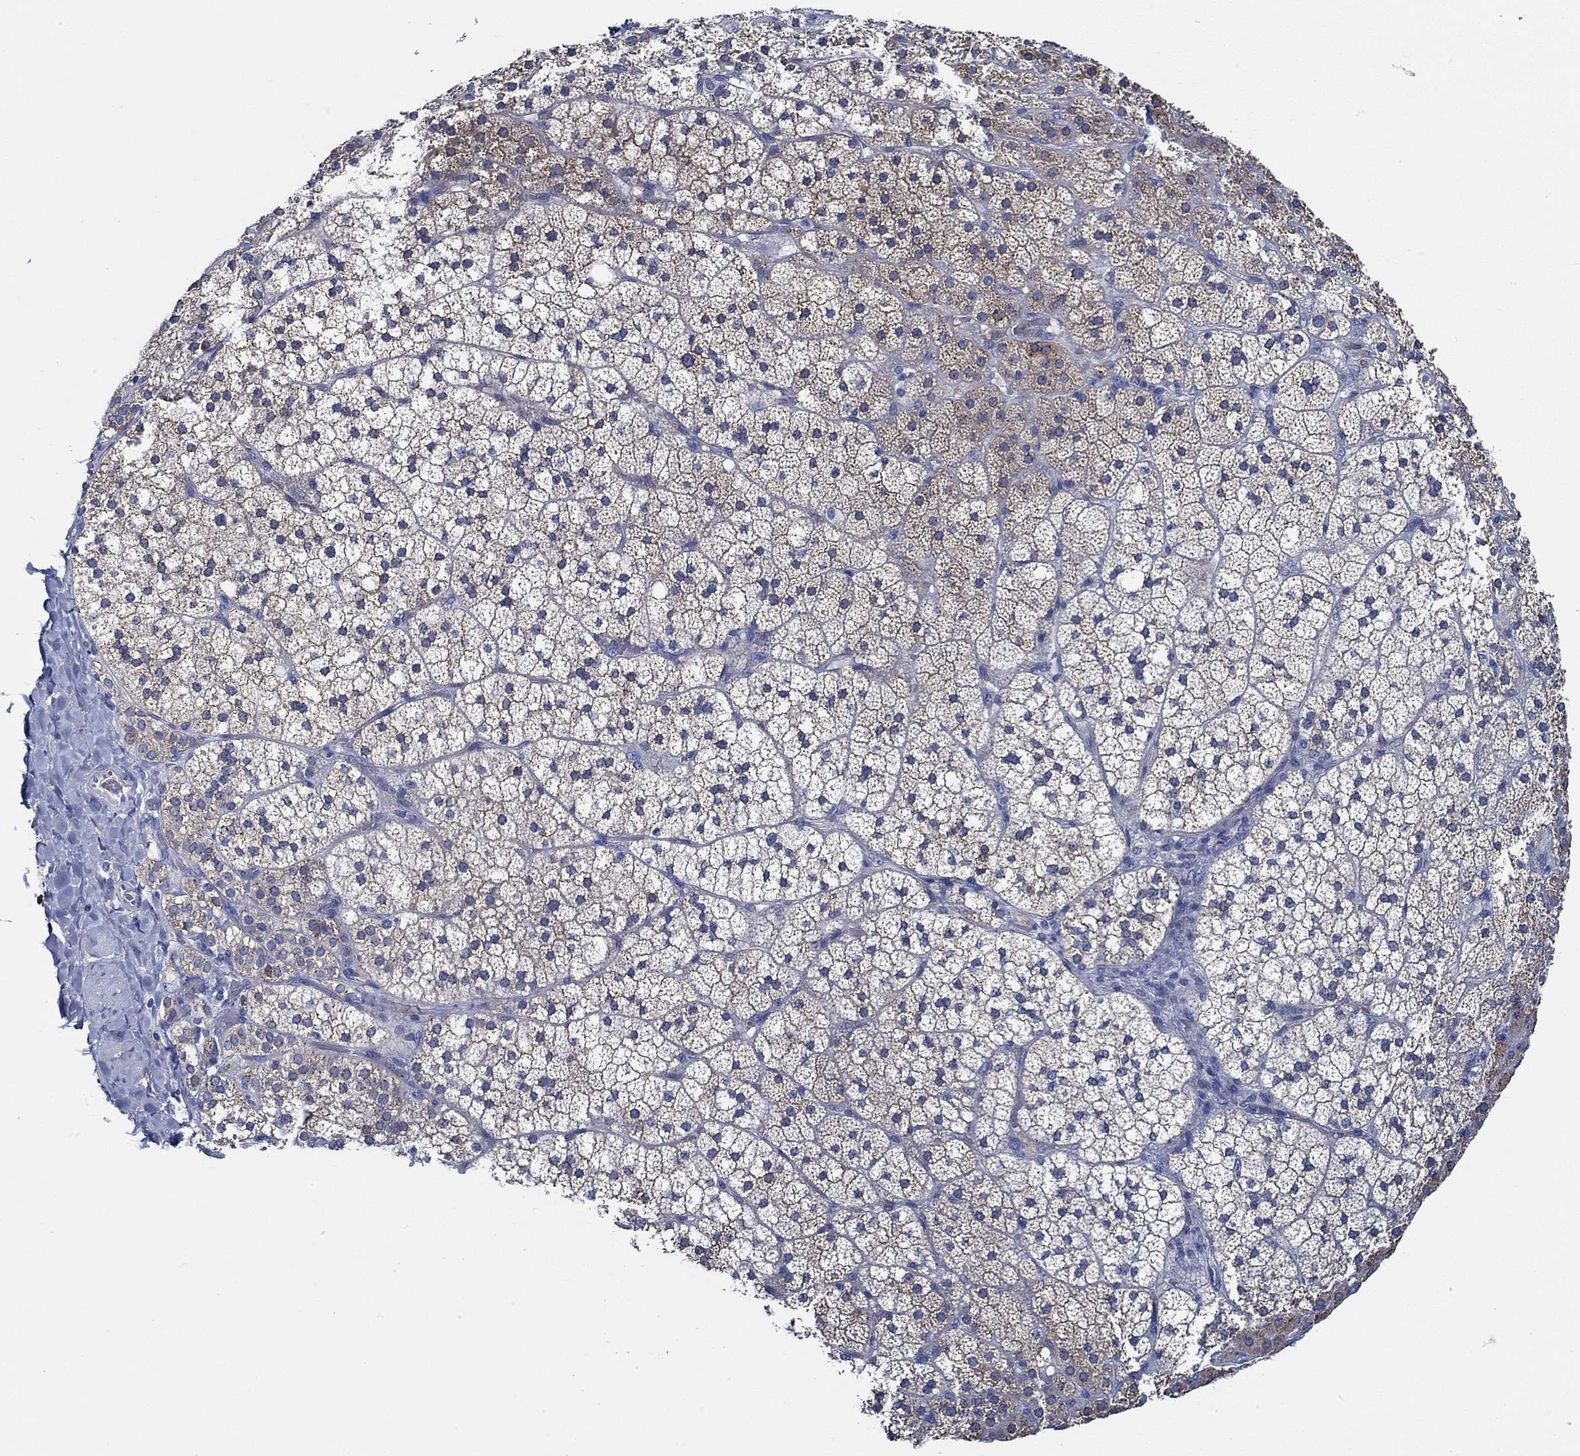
{"staining": {"intensity": "moderate", "quantity": "25%-75%", "location": "cytoplasmic/membranous"}, "tissue": "adrenal gland", "cell_type": "Glandular cells", "image_type": "normal", "snomed": [{"axis": "morphology", "description": "Normal tissue, NOS"}, {"axis": "topography", "description": "Adrenal gland"}], "caption": "Immunohistochemical staining of normal human adrenal gland exhibits medium levels of moderate cytoplasmic/membranous staining in about 25%-75% of glandular cells.", "gene": "HECW2", "patient": {"sex": "male", "age": 53}}